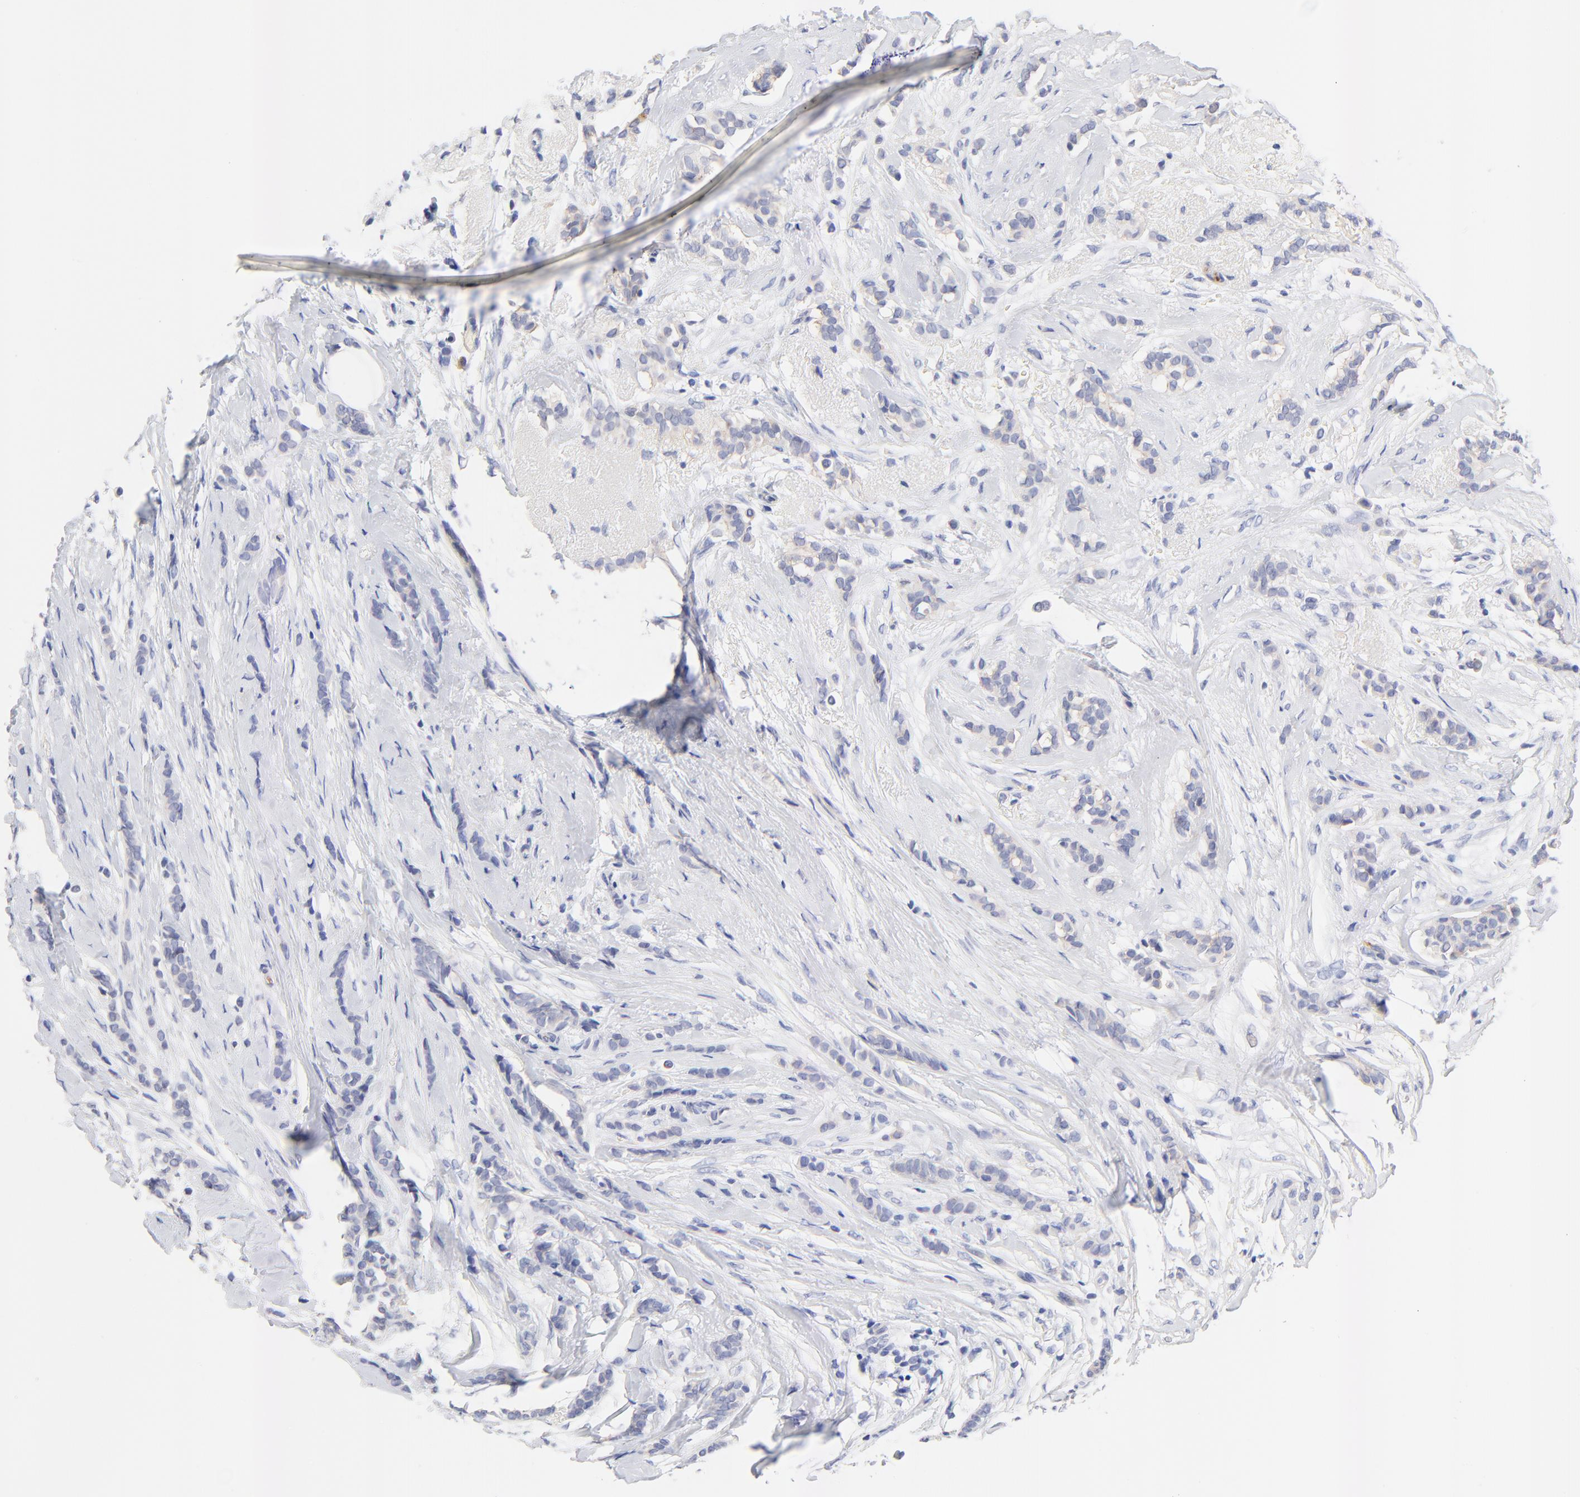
{"staining": {"intensity": "negative", "quantity": "none", "location": "none"}, "tissue": "breast cancer", "cell_type": "Tumor cells", "image_type": "cancer", "snomed": [{"axis": "morphology", "description": "Lobular carcinoma"}, {"axis": "topography", "description": "Breast"}], "caption": "Protein analysis of lobular carcinoma (breast) displays no significant positivity in tumor cells.", "gene": "FAM117B", "patient": {"sex": "female", "age": 56}}